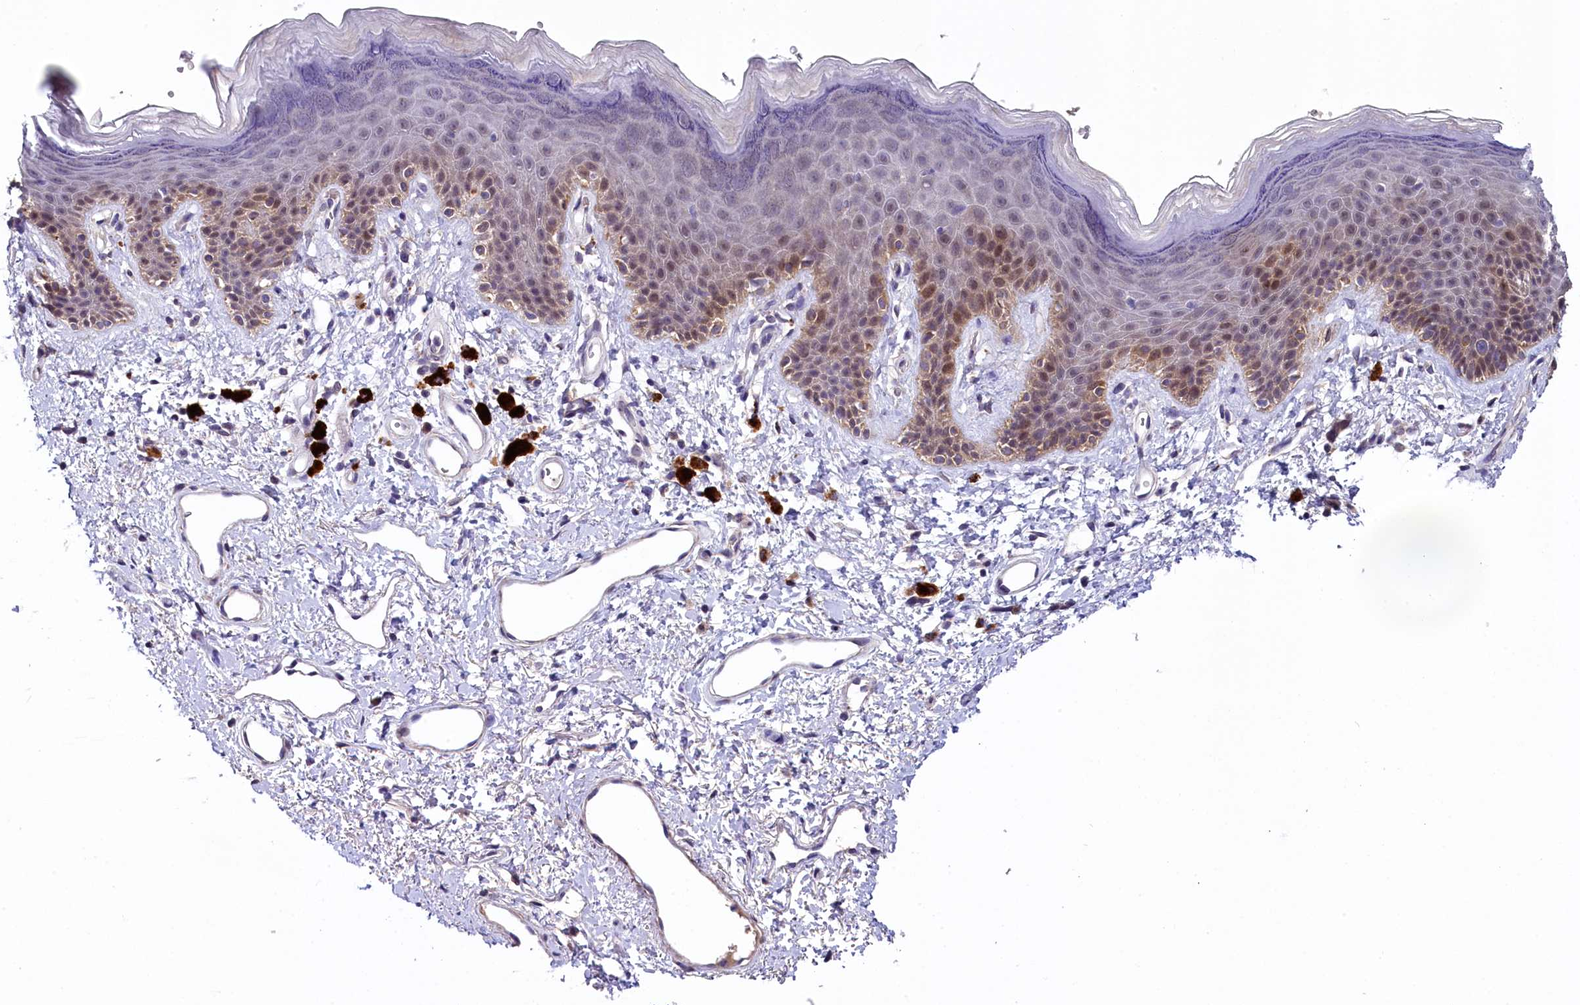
{"staining": {"intensity": "weak", "quantity": "25%-75%", "location": "cytoplasmic/membranous,nuclear"}, "tissue": "skin", "cell_type": "Epidermal cells", "image_type": "normal", "snomed": [{"axis": "morphology", "description": "Normal tissue, NOS"}, {"axis": "topography", "description": "Anal"}], "caption": "DAB immunohistochemical staining of normal skin reveals weak cytoplasmic/membranous,nuclear protein staining in approximately 25%-75% of epidermal cells. The protein of interest is shown in brown color, while the nuclei are stained blue.", "gene": "SLC39A6", "patient": {"sex": "female", "age": 46}}